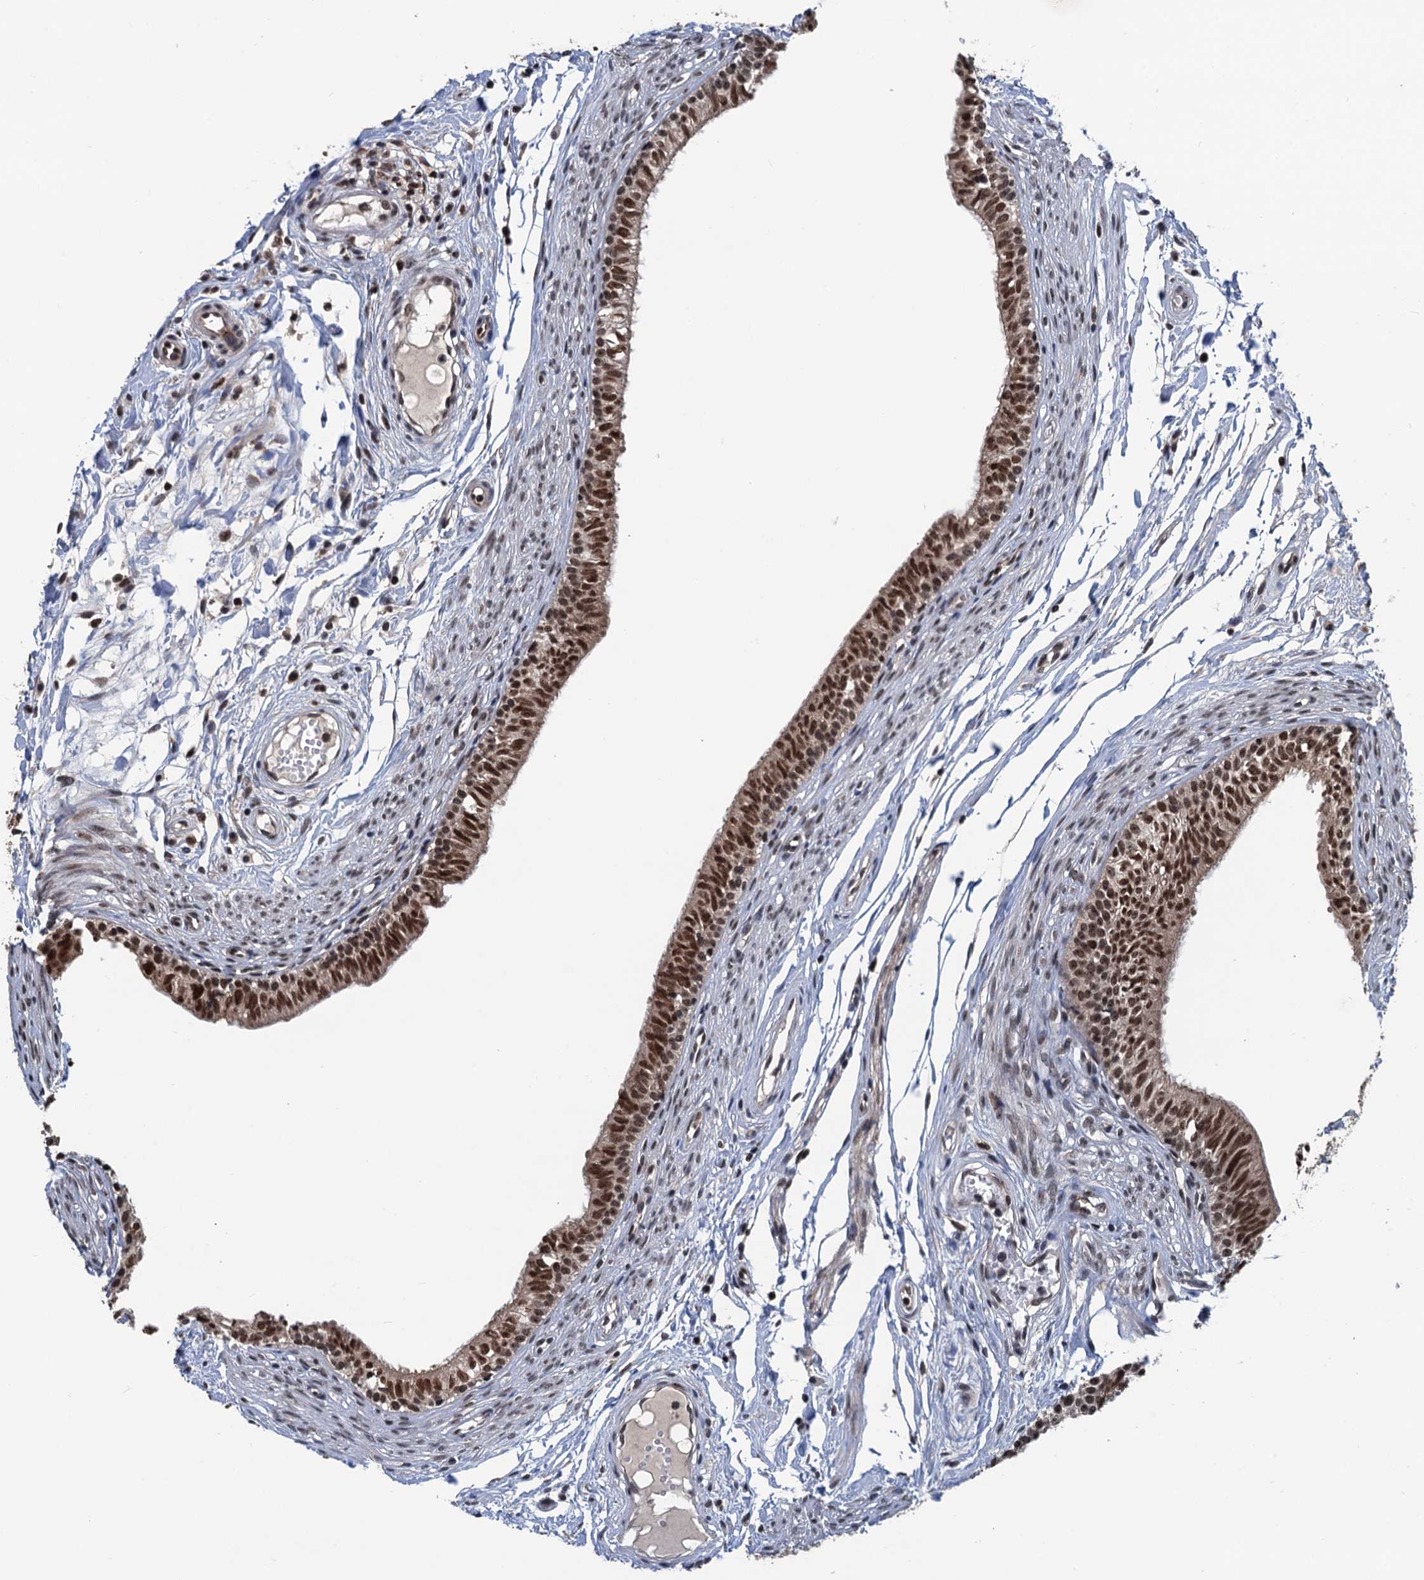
{"staining": {"intensity": "strong", "quantity": ">75%", "location": "nuclear"}, "tissue": "epididymis", "cell_type": "Glandular cells", "image_type": "normal", "snomed": [{"axis": "morphology", "description": "Normal tissue, NOS"}, {"axis": "topography", "description": "Epididymis, spermatic cord, NOS"}], "caption": "Immunohistochemistry (IHC) of unremarkable human epididymis reveals high levels of strong nuclear expression in about >75% of glandular cells.", "gene": "RASSF4", "patient": {"sex": "male", "age": 22}}